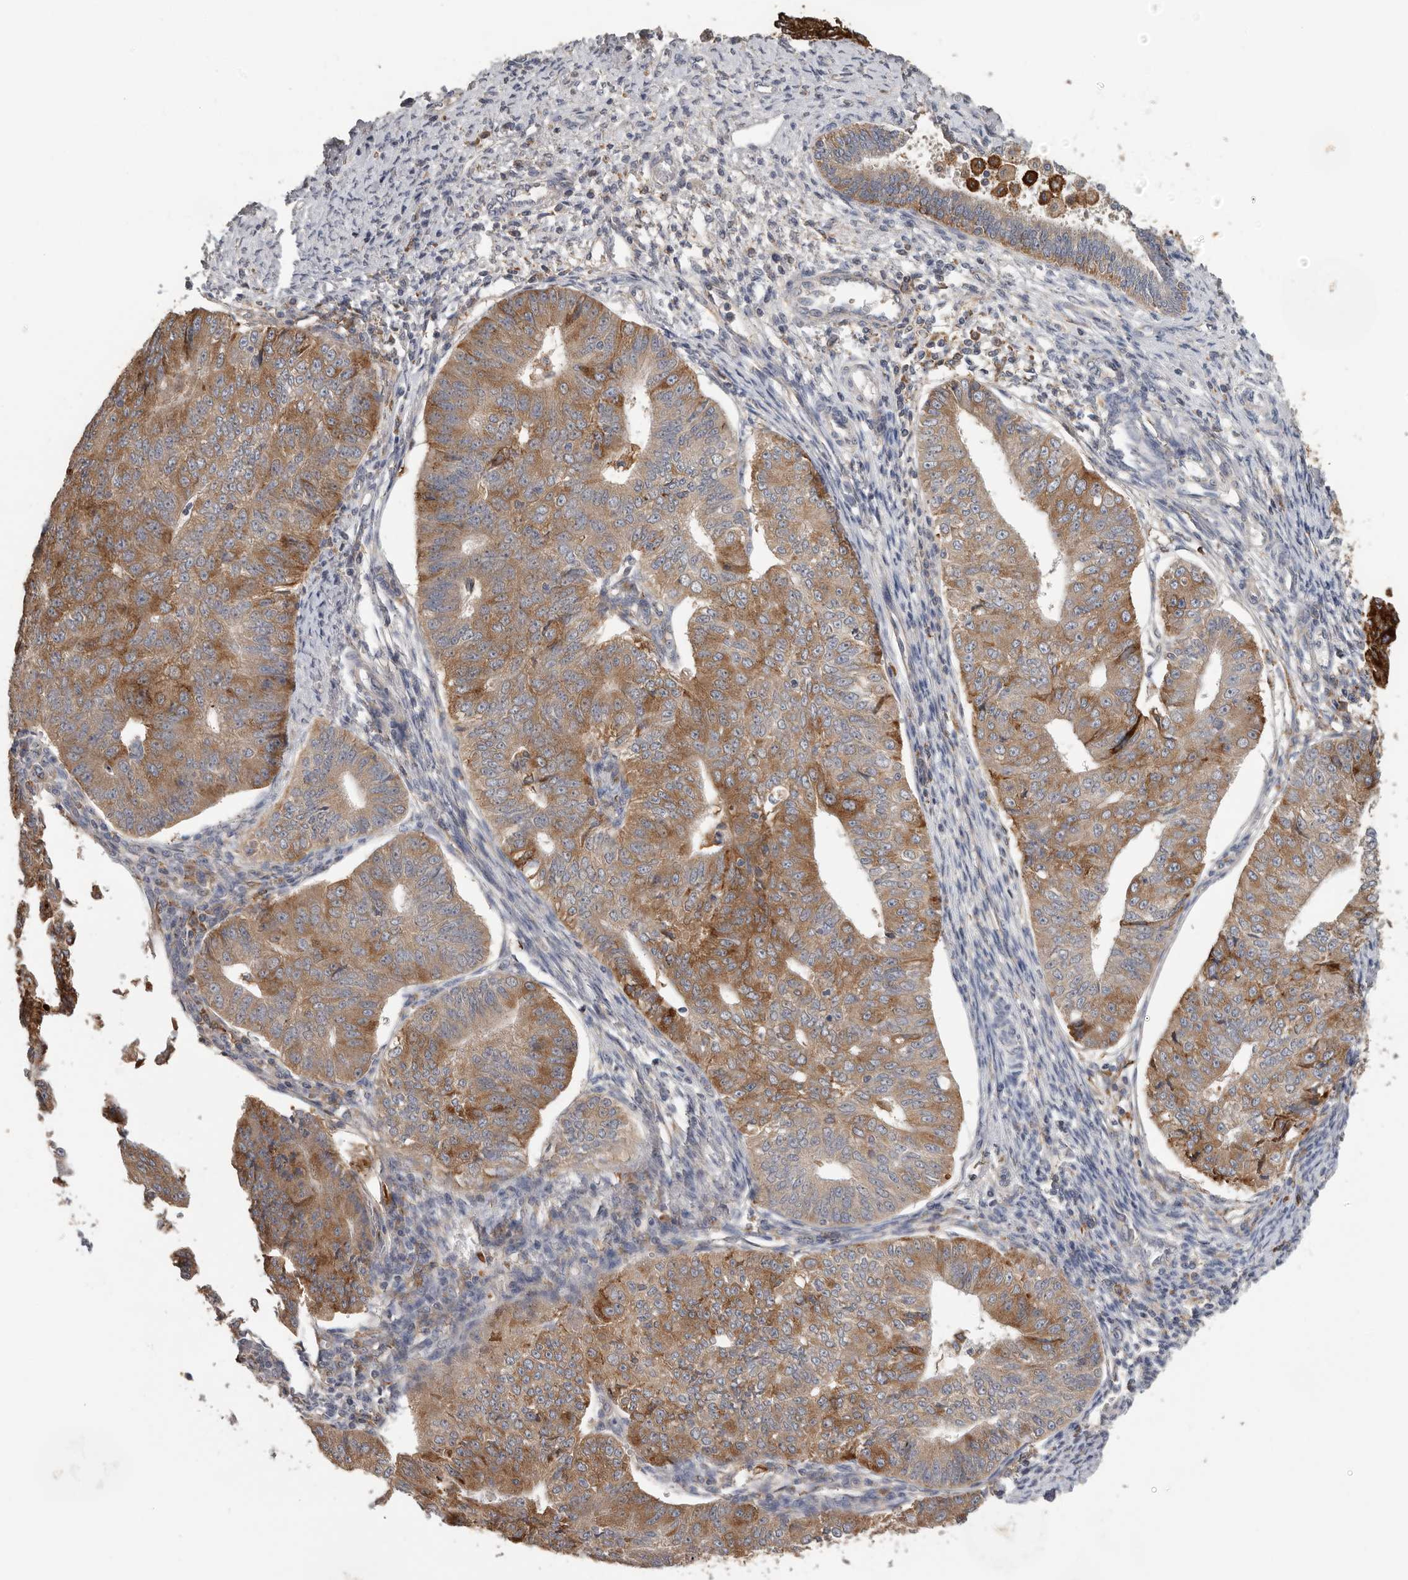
{"staining": {"intensity": "moderate", "quantity": ">75%", "location": "cytoplasmic/membranous"}, "tissue": "endometrial cancer", "cell_type": "Tumor cells", "image_type": "cancer", "snomed": [{"axis": "morphology", "description": "Adenocarcinoma, NOS"}, {"axis": "topography", "description": "Endometrium"}], "caption": "Brown immunohistochemical staining in endometrial cancer shows moderate cytoplasmic/membranous positivity in approximately >75% of tumor cells.", "gene": "TFRC", "patient": {"sex": "female", "age": 32}}